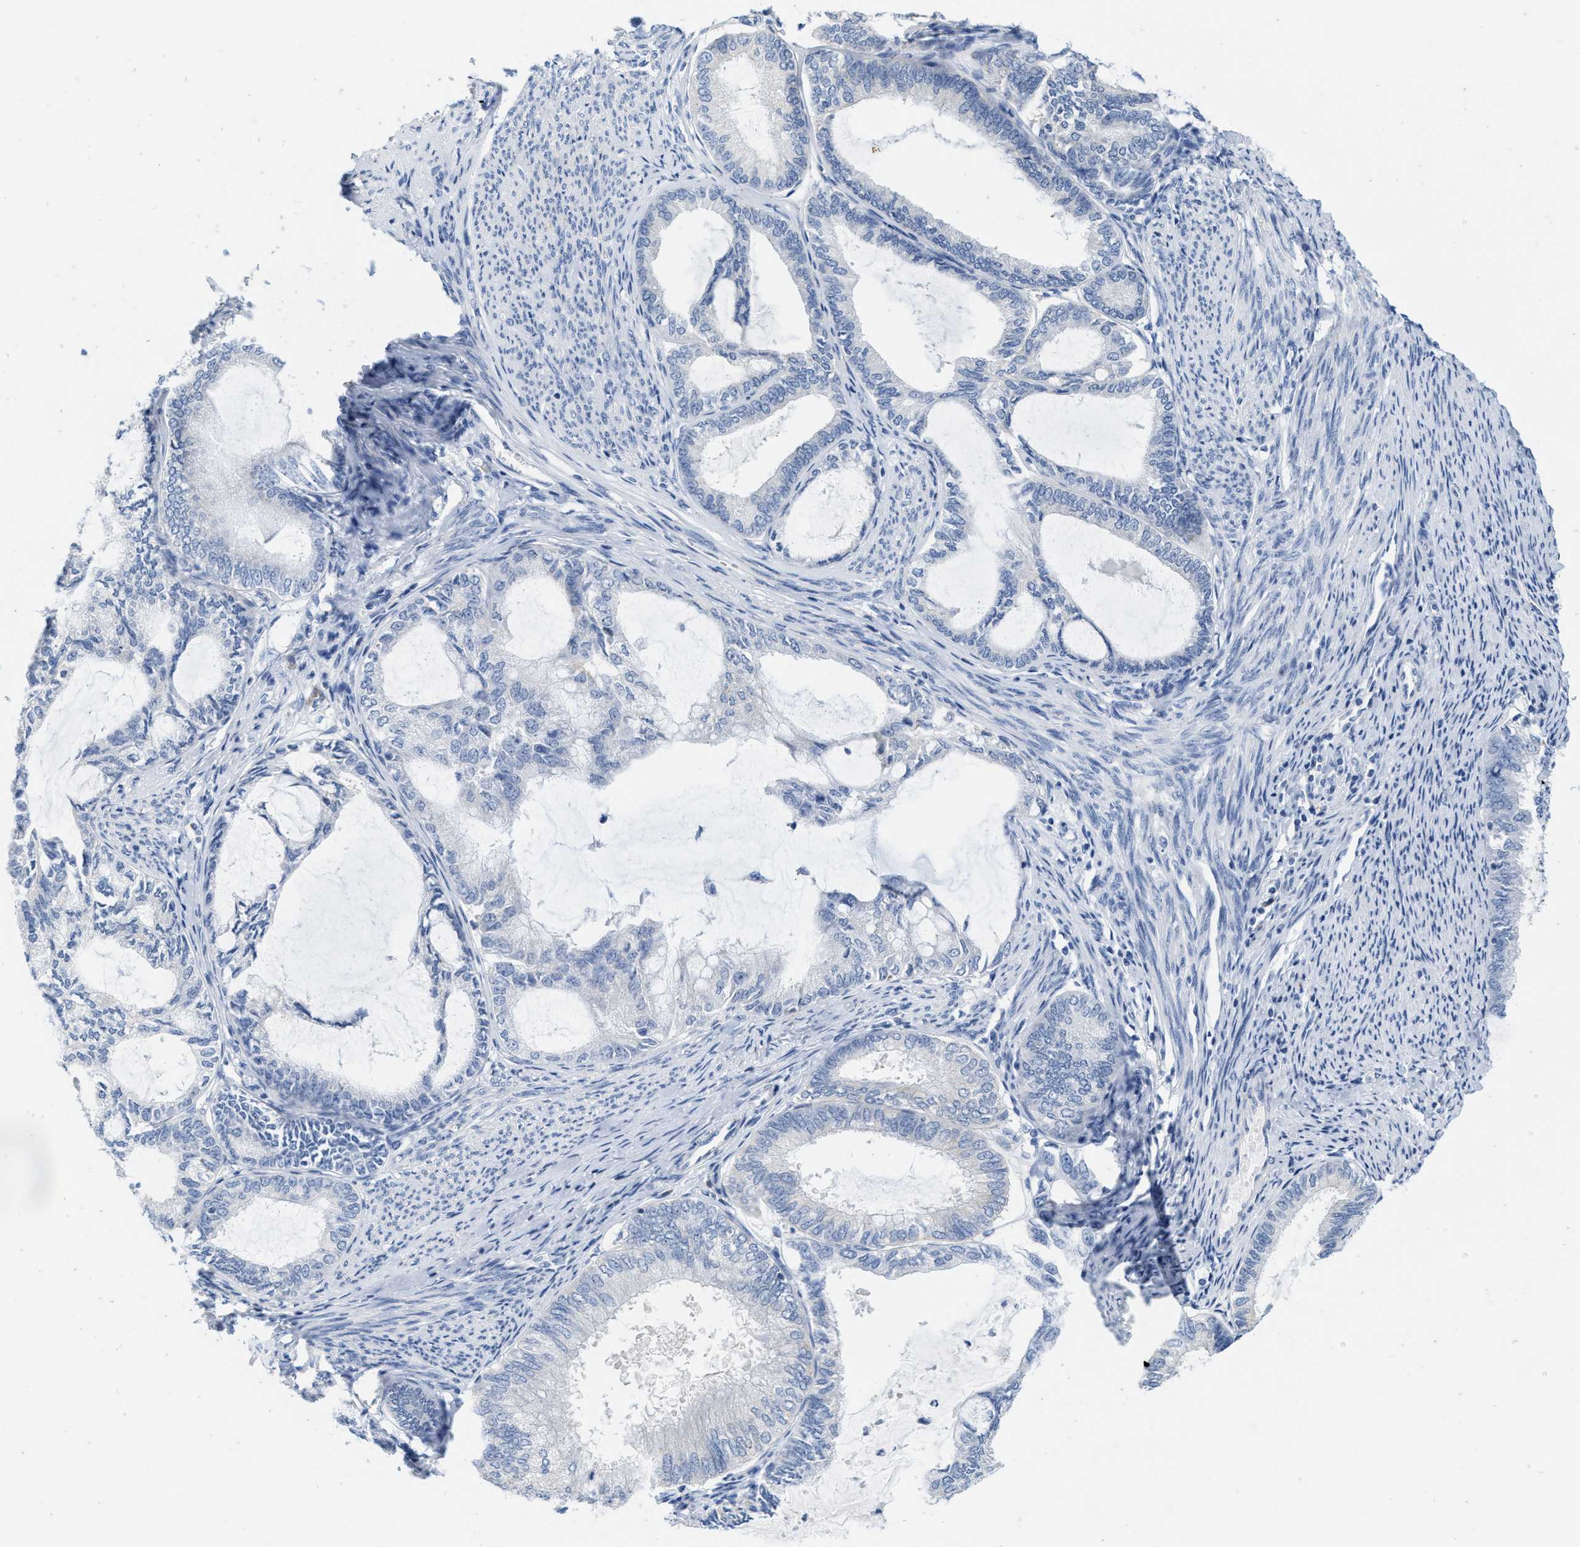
{"staining": {"intensity": "negative", "quantity": "none", "location": "none"}, "tissue": "endometrial cancer", "cell_type": "Tumor cells", "image_type": "cancer", "snomed": [{"axis": "morphology", "description": "Adenocarcinoma, NOS"}, {"axis": "topography", "description": "Endometrium"}], "caption": "Immunohistochemistry (IHC) image of neoplastic tissue: human endometrial adenocarcinoma stained with DAB exhibits no significant protein positivity in tumor cells. (Immunohistochemistry (IHC), brightfield microscopy, high magnification).", "gene": "ABCB11", "patient": {"sex": "female", "age": 86}}